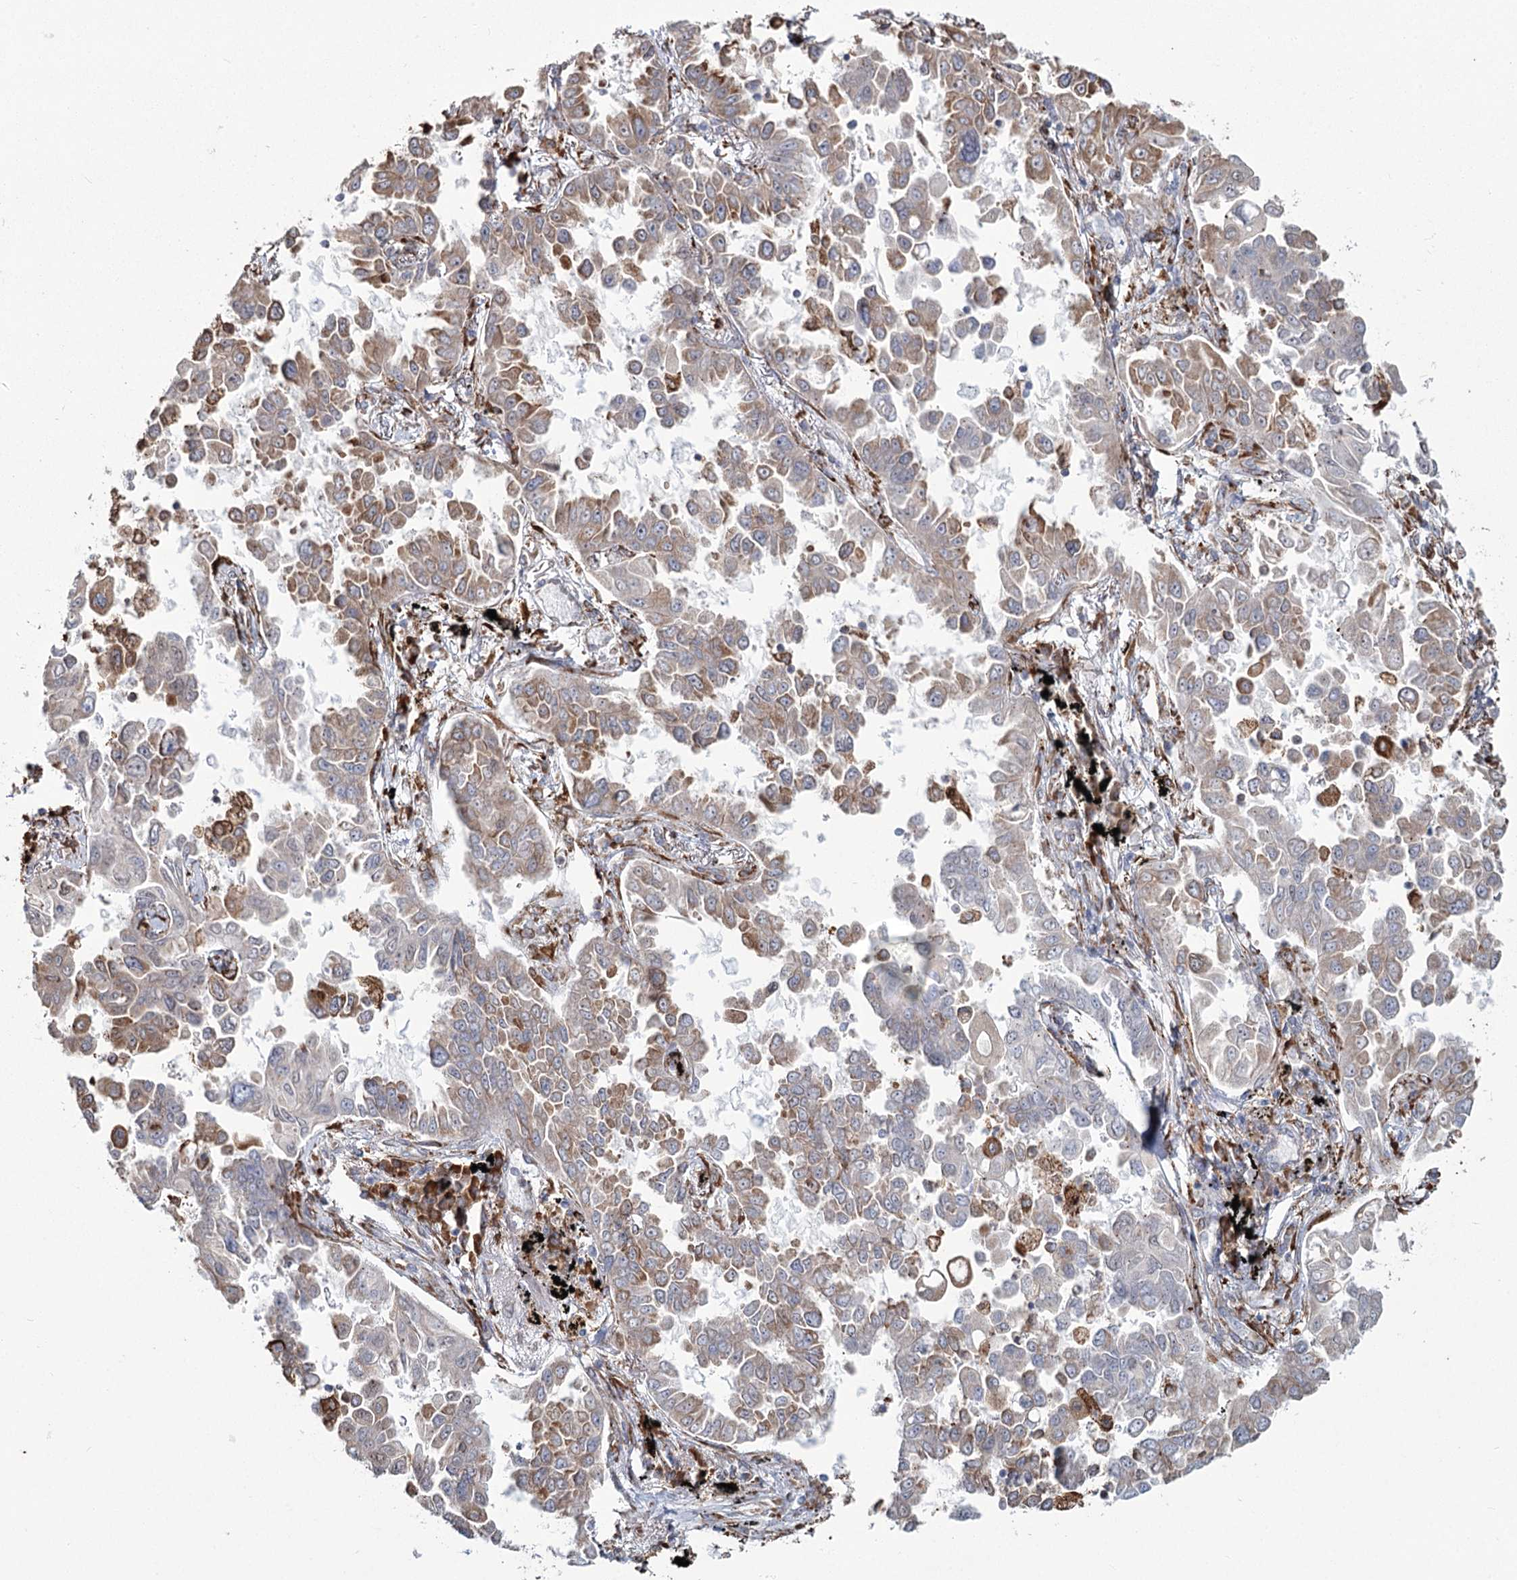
{"staining": {"intensity": "moderate", "quantity": "25%-75%", "location": "cytoplasmic/membranous"}, "tissue": "lung cancer", "cell_type": "Tumor cells", "image_type": "cancer", "snomed": [{"axis": "morphology", "description": "Adenocarcinoma, NOS"}, {"axis": "topography", "description": "Lung"}], "caption": "Human lung cancer stained with a protein marker demonstrates moderate staining in tumor cells.", "gene": "ZCCHC9", "patient": {"sex": "female", "age": 67}}